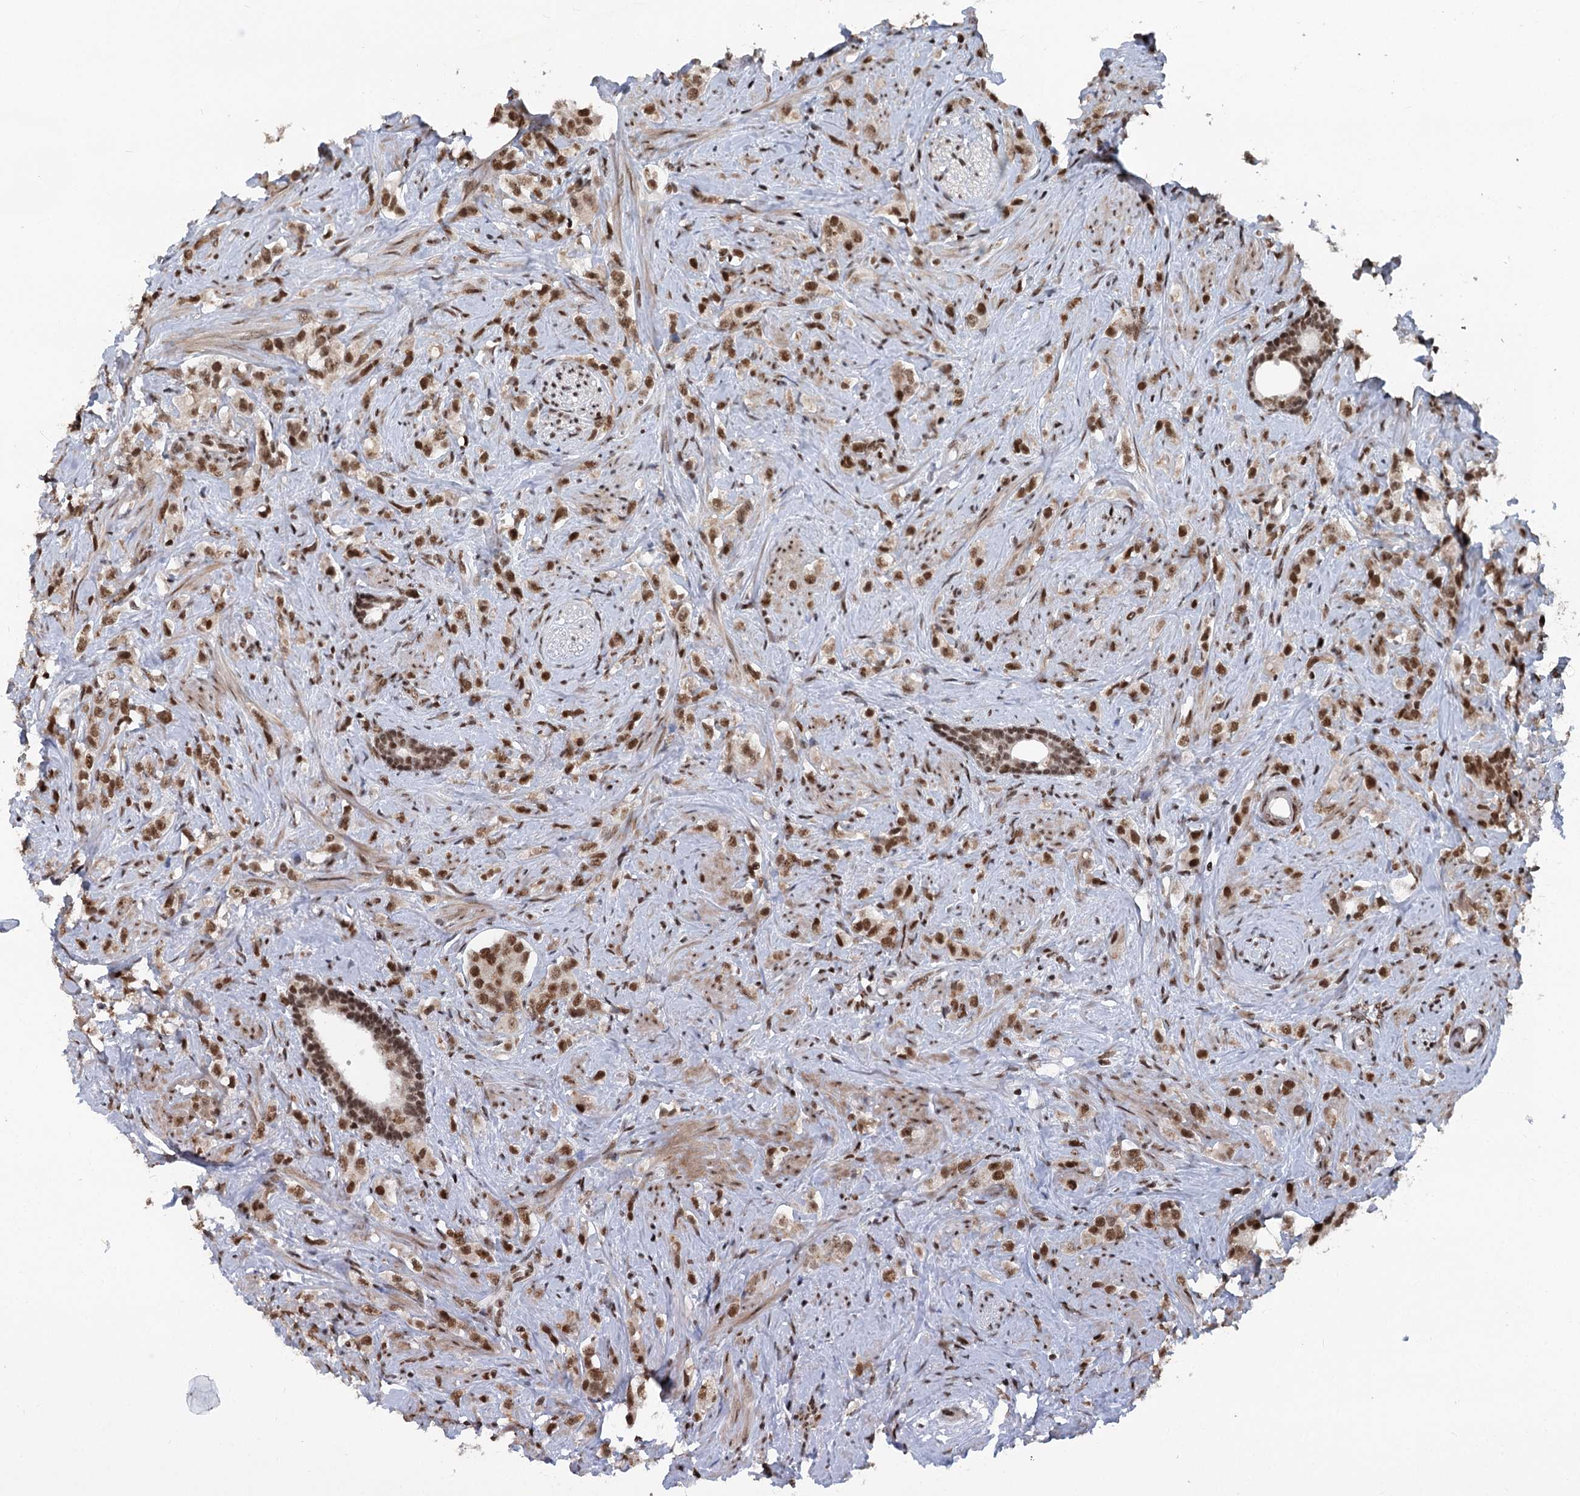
{"staining": {"intensity": "strong", "quantity": ">75%", "location": "nuclear"}, "tissue": "prostate cancer", "cell_type": "Tumor cells", "image_type": "cancer", "snomed": [{"axis": "morphology", "description": "Adenocarcinoma, High grade"}, {"axis": "topography", "description": "Prostate"}], "caption": "Protein positivity by immunohistochemistry (IHC) demonstrates strong nuclear positivity in about >75% of tumor cells in prostate cancer (high-grade adenocarcinoma).", "gene": "CGGBP1", "patient": {"sex": "male", "age": 63}}